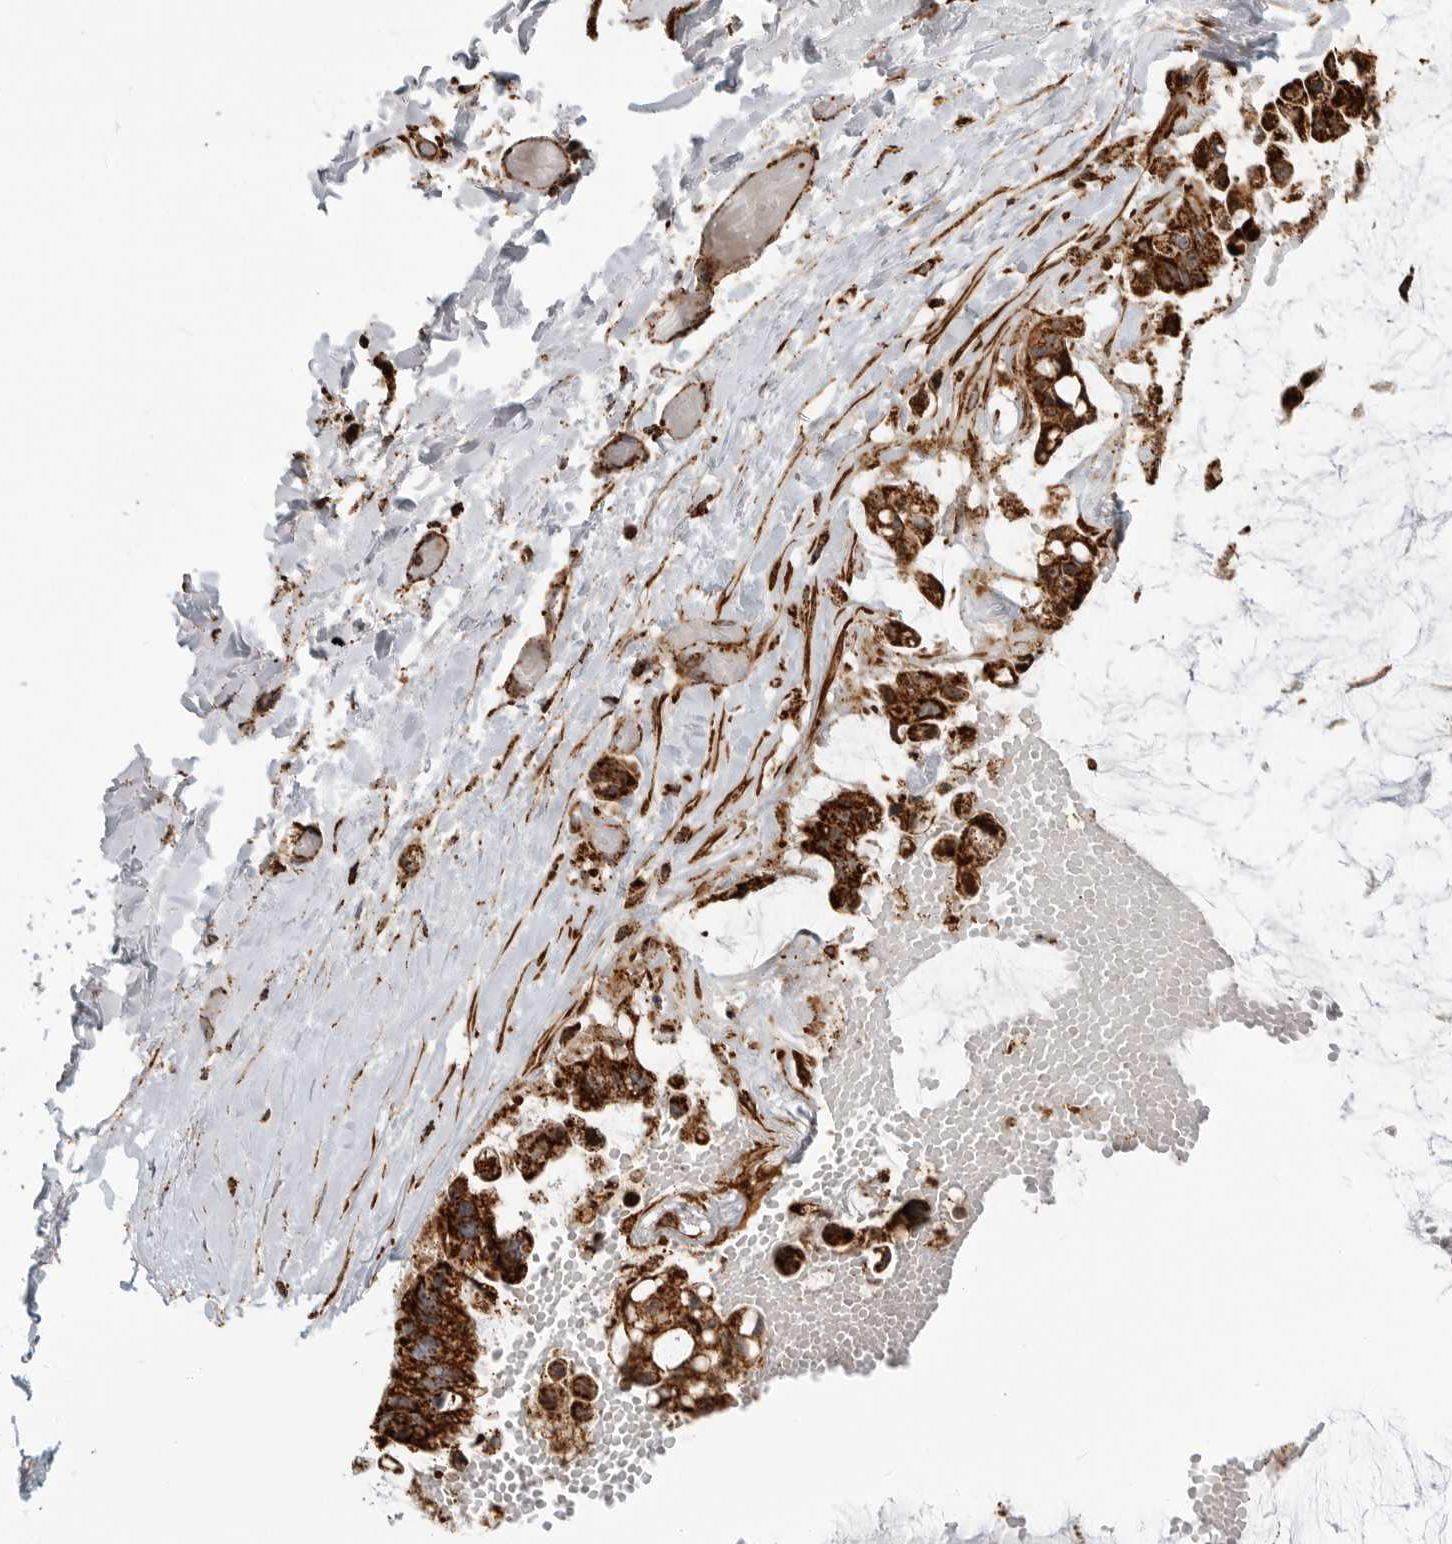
{"staining": {"intensity": "strong", "quantity": ">75%", "location": "cytoplasmic/membranous"}, "tissue": "ovarian cancer", "cell_type": "Tumor cells", "image_type": "cancer", "snomed": [{"axis": "morphology", "description": "Cystadenocarcinoma, mucinous, NOS"}, {"axis": "topography", "description": "Ovary"}], "caption": "Ovarian cancer (mucinous cystadenocarcinoma) stained with immunohistochemistry exhibits strong cytoplasmic/membranous expression in approximately >75% of tumor cells.", "gene": "BMP2K", "patient": {"sex": "female", "age": 39}}